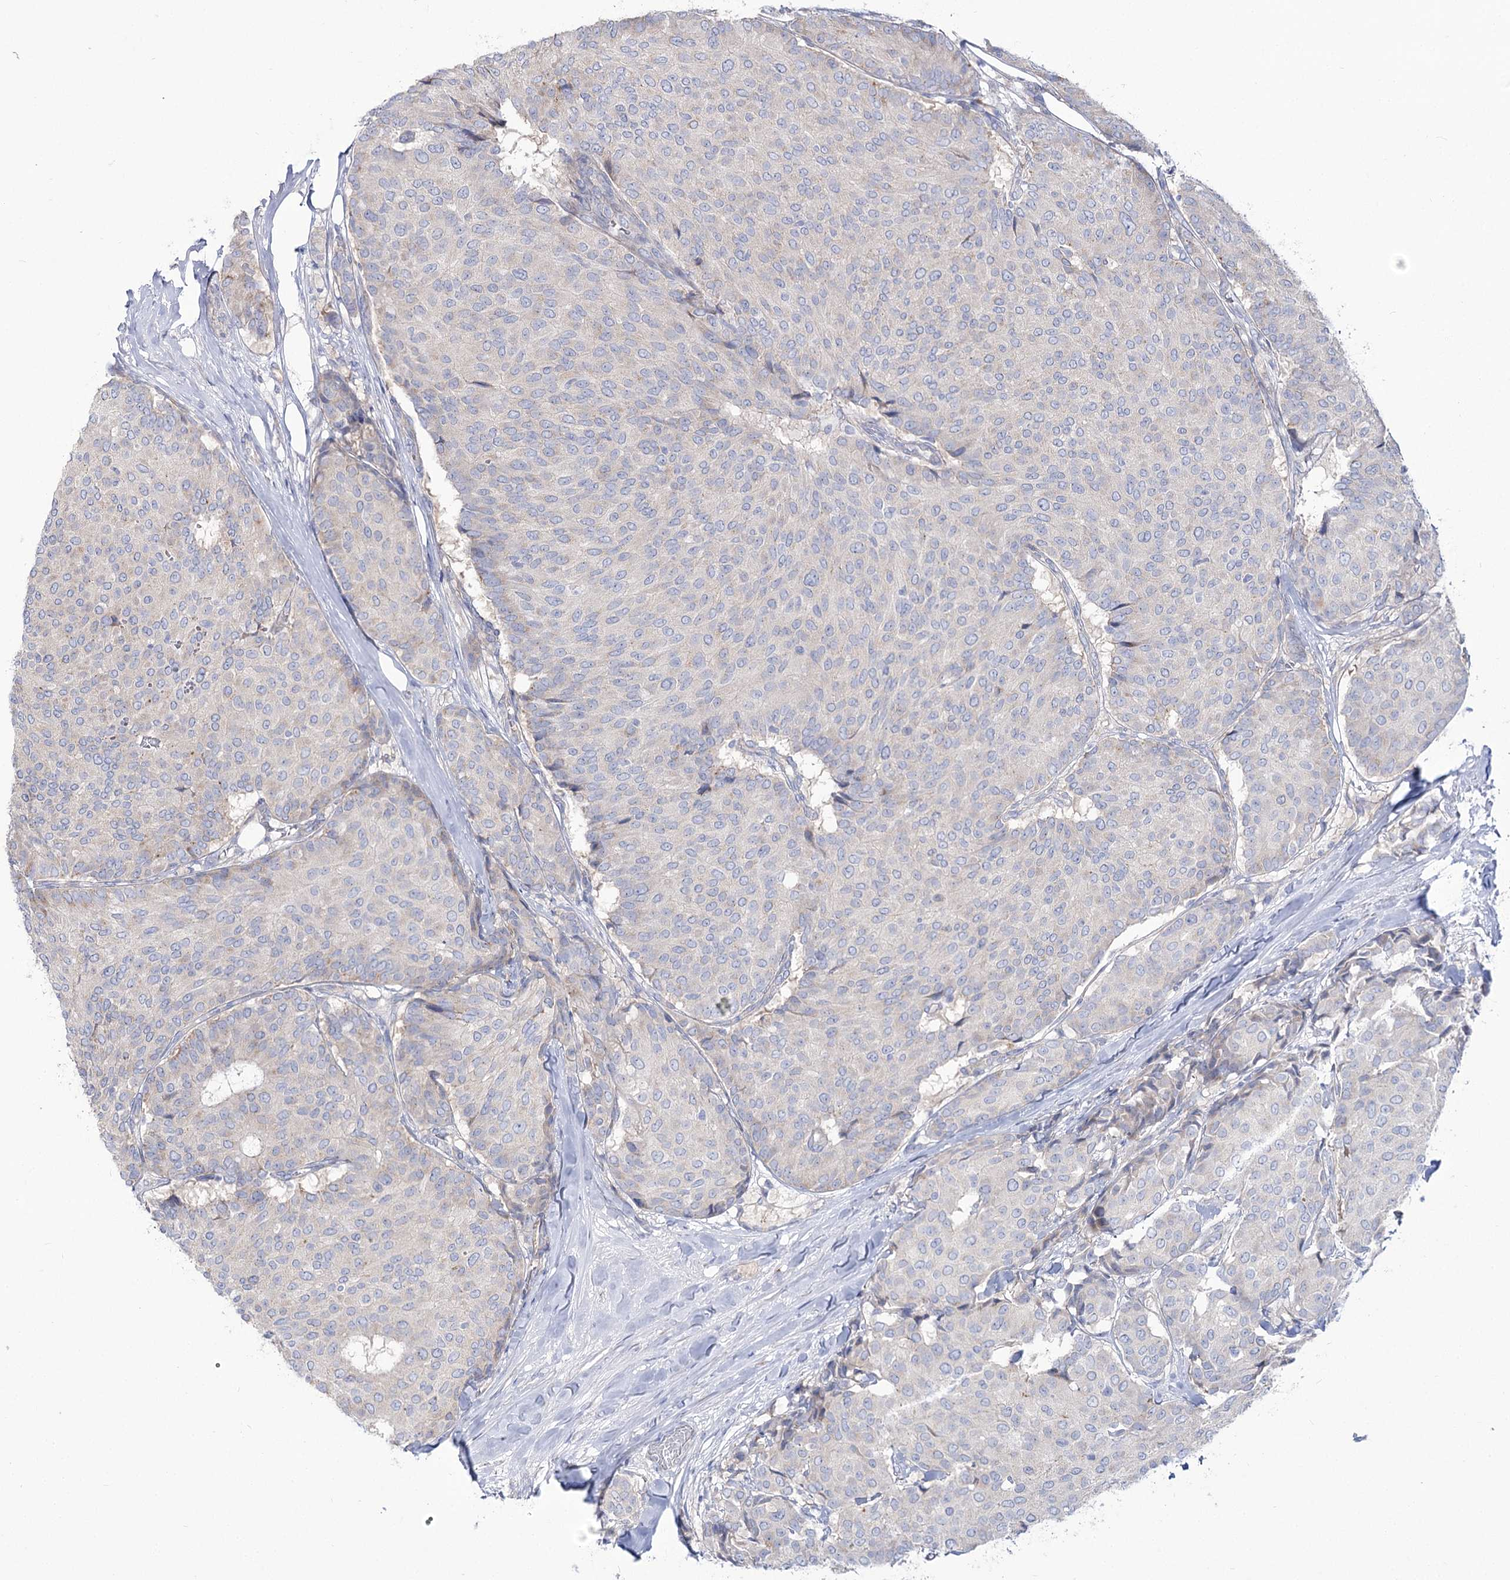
{"staining": {"intensity": "negative", "quantity": "none", "location": "none"}, "tissue": "breast cancer", "cell_type": "Tumor cells", "image_type": "cancer", "snomed": [{"axis": "morphology", "description": "Duct carcinoma"}, {"axis": "topography", "description": "Breast"}], "caption": "Immunohistochemistry of breast cancer reveals no positivity in tumor cells.", "gene": "SUOX", "patient": {"sex": "female", "age": 75}}